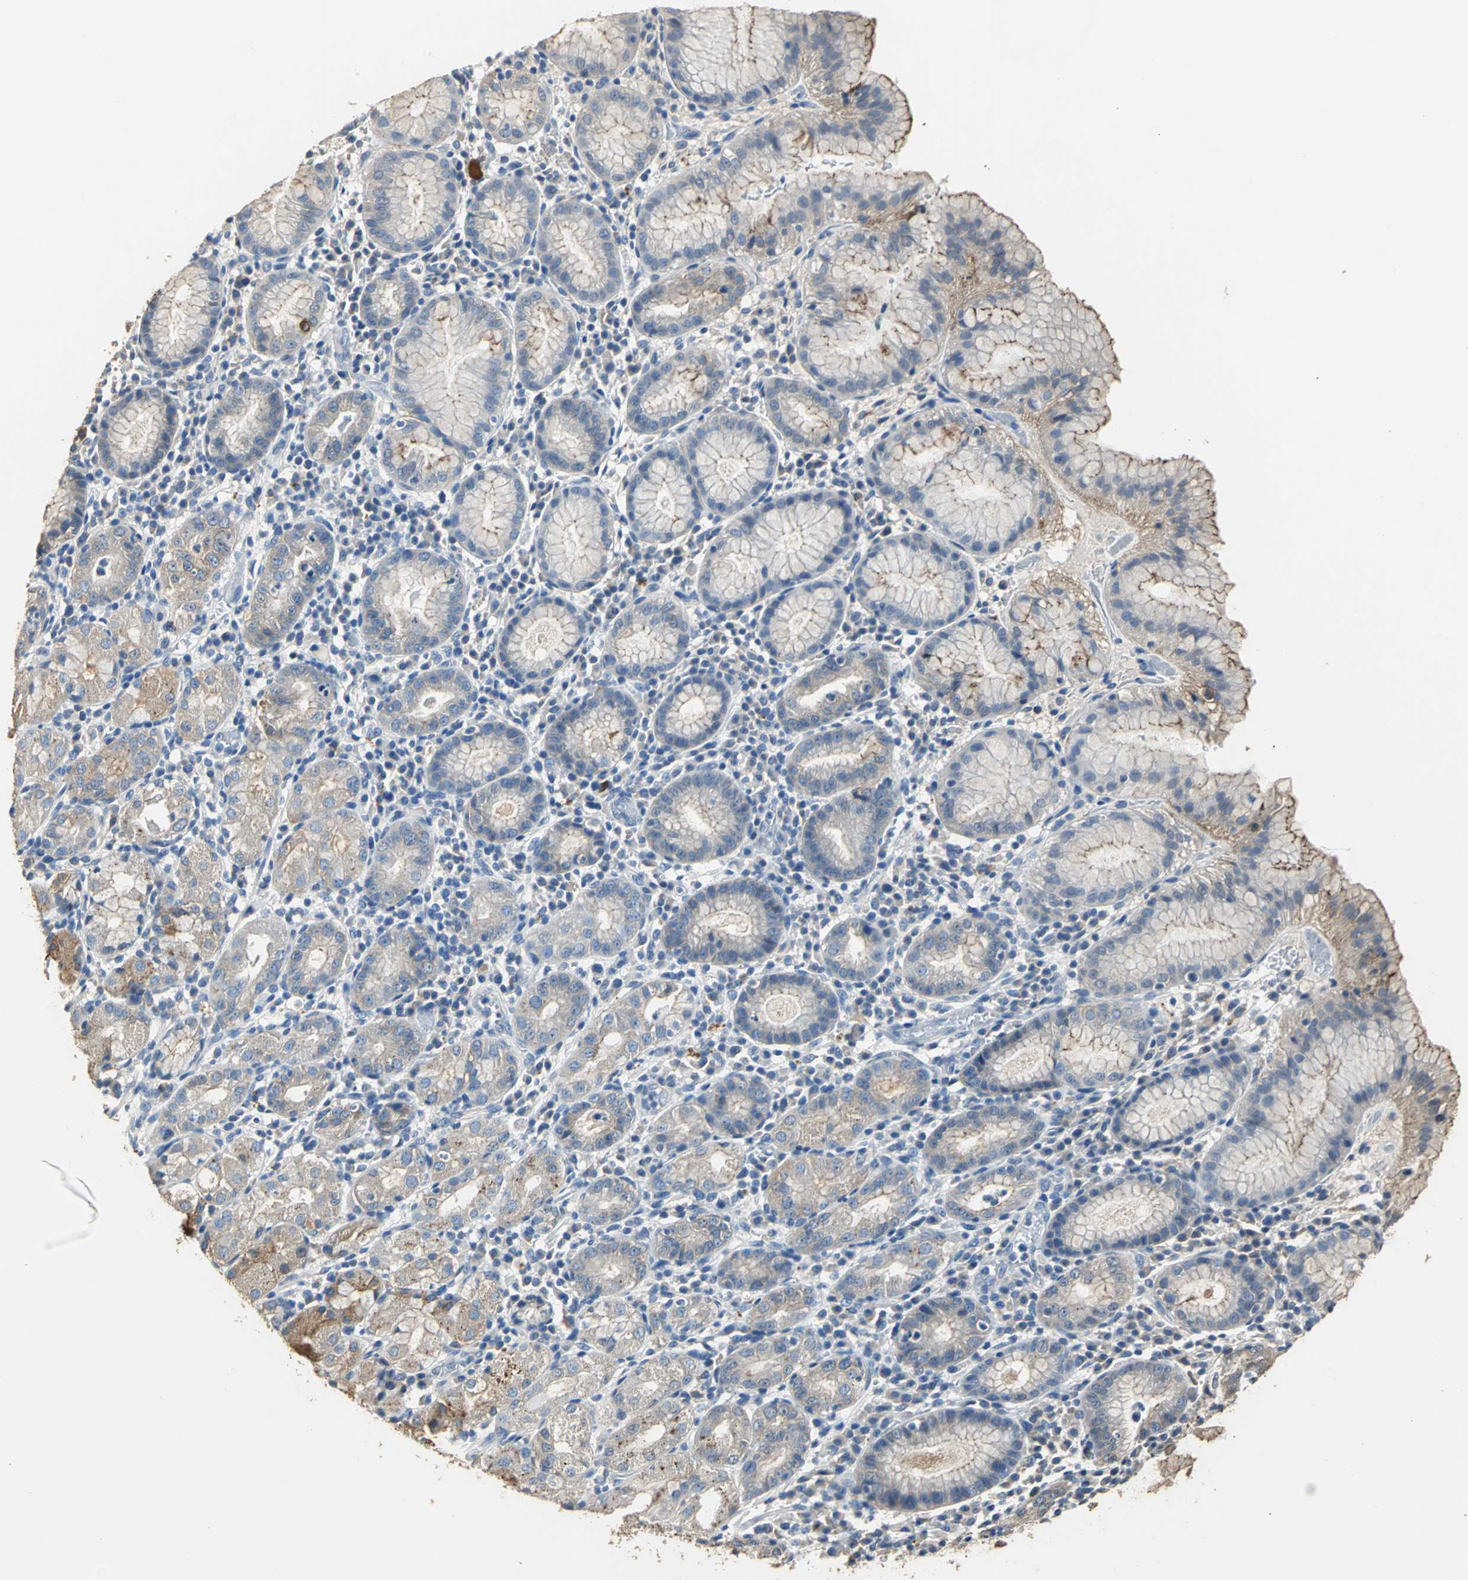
{"staining": {"intensity": "moderate", "quantity": ">75%", "location": "cytoplasmic/membranous"}, "tissue": "stomach", "cell_type": "Glandular cells", "image_type": "normal", "snomed": [{"axis": "morphology", "description": "Normal tissue, NOS"}, {"axis": "topography", "description": "Stomach"}, {"axis": "topography", "description": "Stomach, lower"}], "caption": "Stomach stained for a protein shows moderate cytoplasmic/membranous positivity in glandular cells. (DAB = brown stain, brightfield microscopy at high magnification).", "gene": "OCLN", "patient": {"sex": "female", "age": 75}}